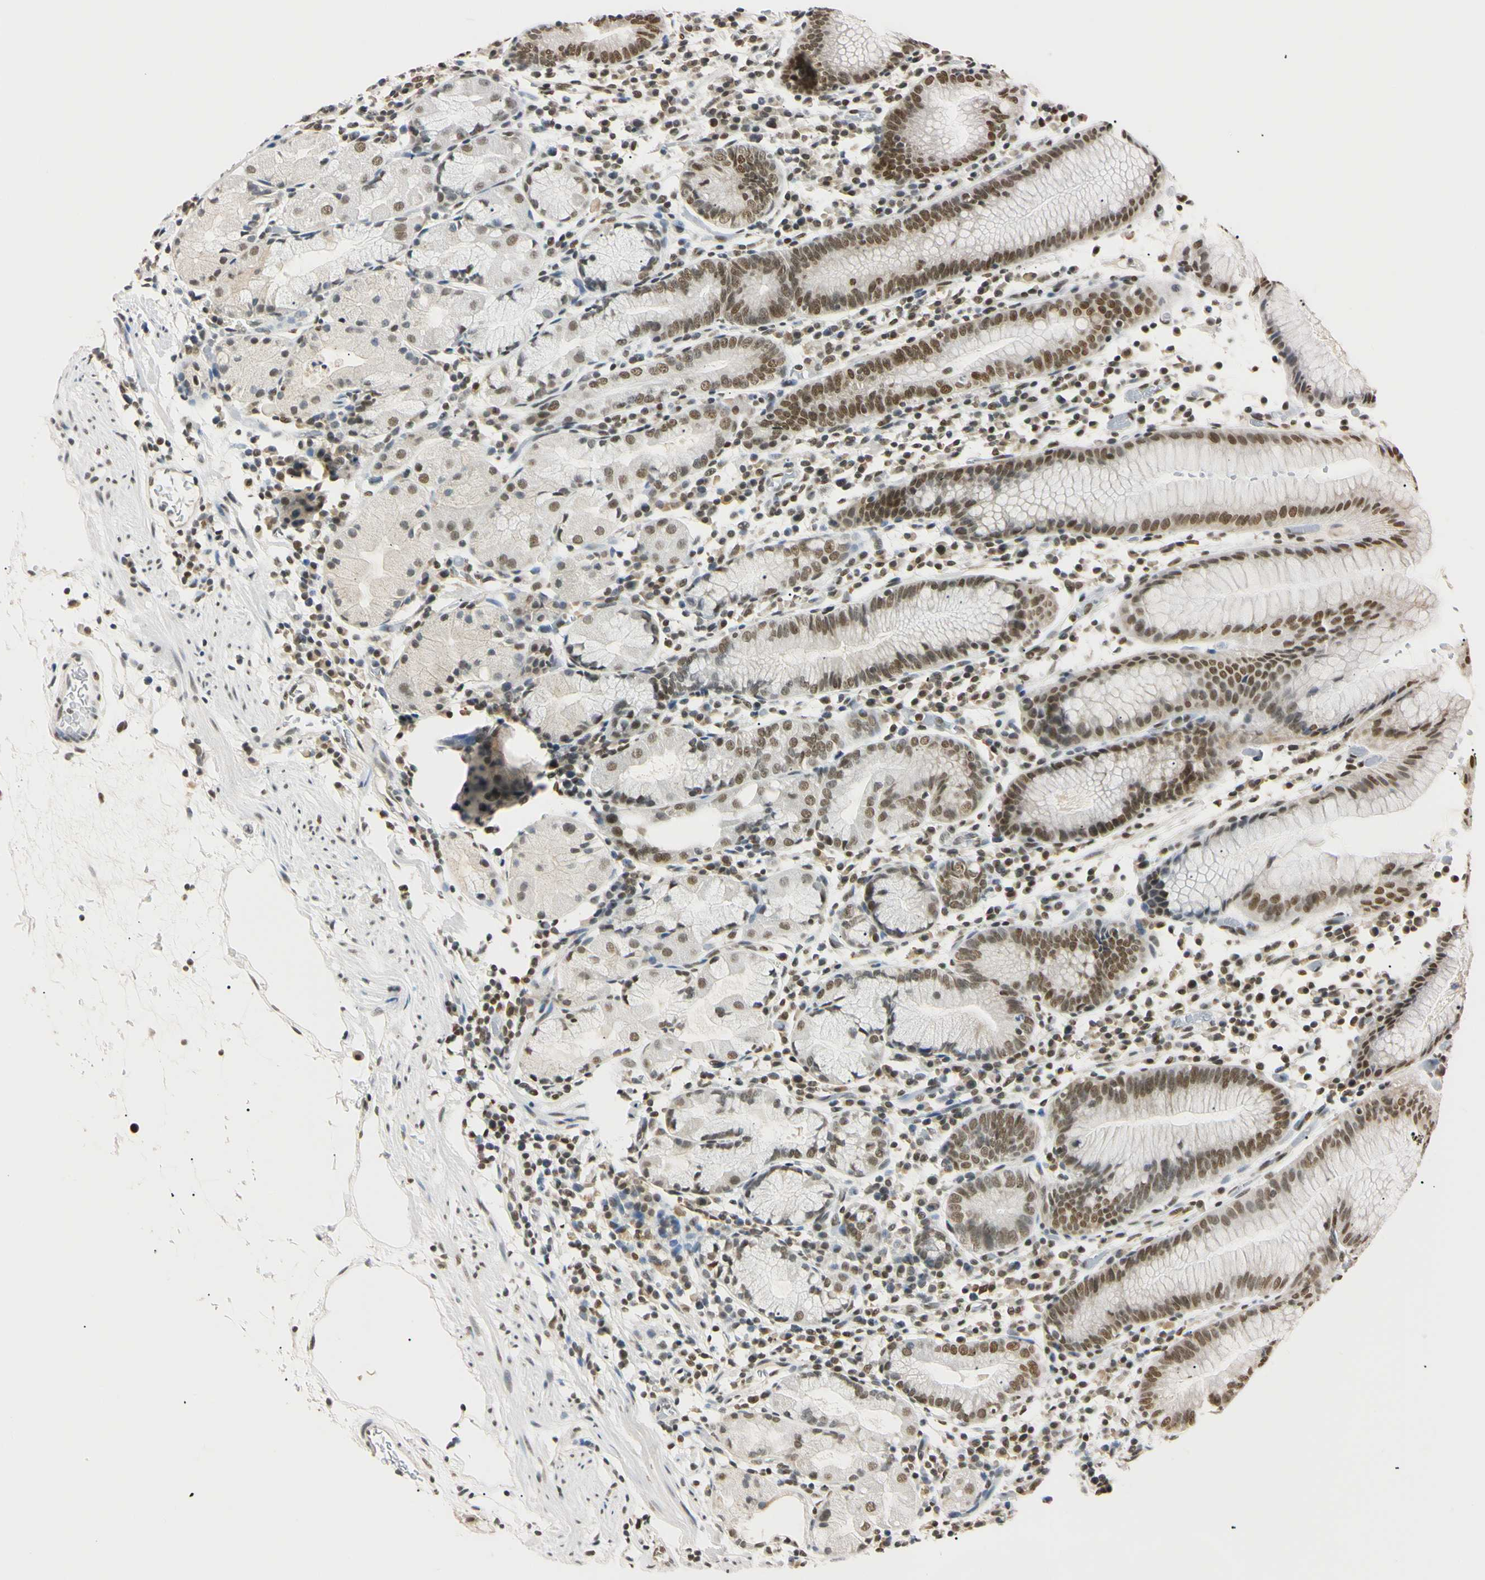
{"staining": {"intensity": "strong", "quantity": ">75%", "location": "nuclear"}, "tissue": "stomach", "cell_type": "Glandular cells", "image_type": "normal", "snomed": [{"axis": "morphology", "description": "Normal tissue, NOS"}, {"axis": "topography", "description": "Stomach"}, {"axis": "topography", "description": "Stomach, lower"}], "caption": "Glandular cells demonstrate high levels of strong nuclear expression in about >75% of cells in unremarkable stomach. Using DAB (3,3'-diaminobenzidine) (brown) and hematoxylin (blue) stains, captured at high magnification using brightfield microscopy.", "gene": "SMARCA5", "patient": {"sex": "female", "age": 75}}